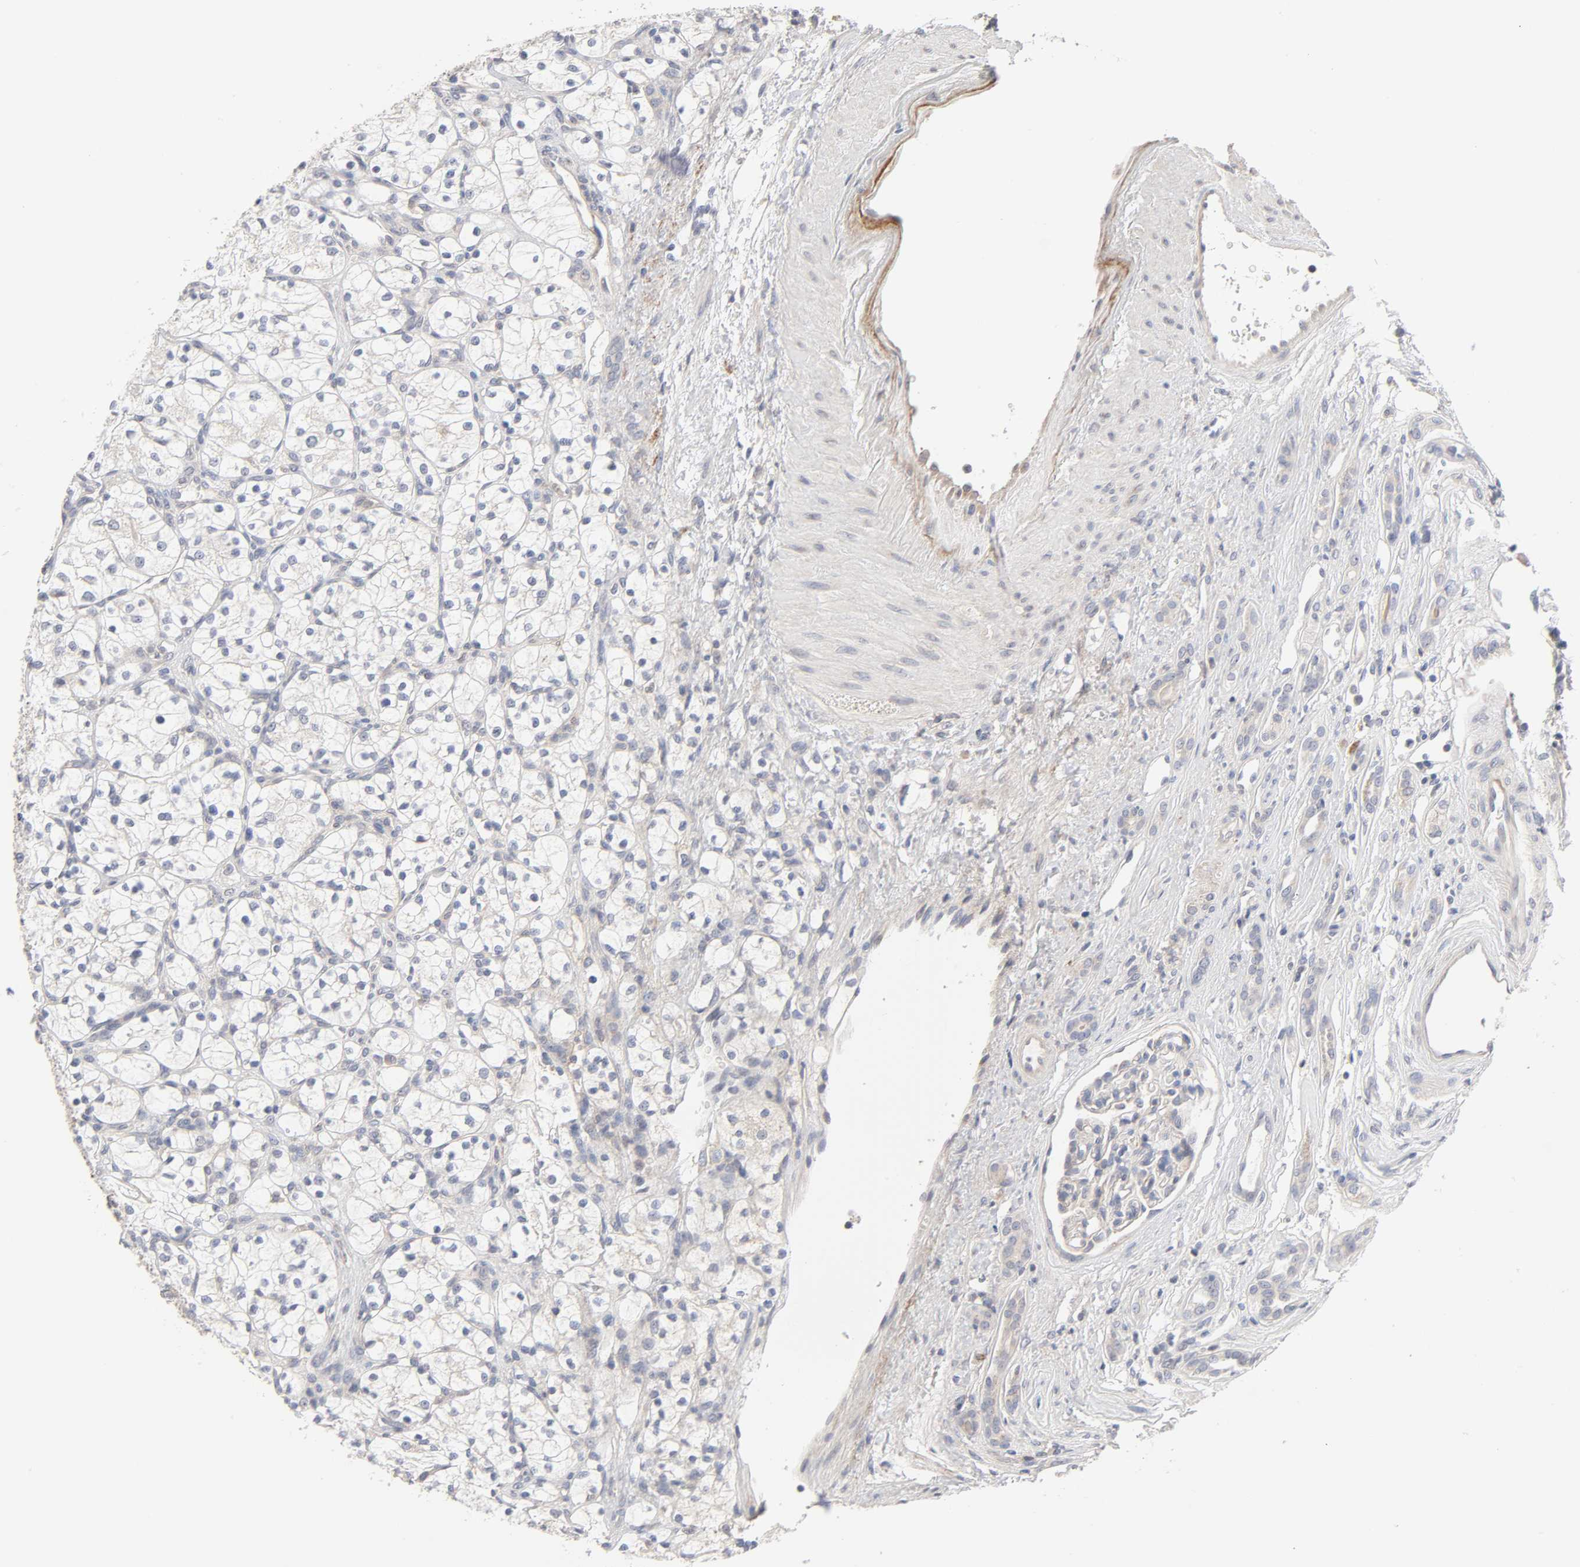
{"staining": {"intensity": "negative", "quantity": "none", "location": "none"}, "tissue": "renal cancer", "cell_type": "Tumor cells", "image_type": "cancer", "snomed": [{"axis": "morphology", "description": "Adenocarcinoma, NOS"}, {"axis": "topography", "description": "Kidney"}], "caption": "This is a image of IHC staining of renal cancer (adenocarcinoma), which shows no positivity in tumor cells.", "gene": "IL4R", "patient": {"sex": "female", "age": 60}}